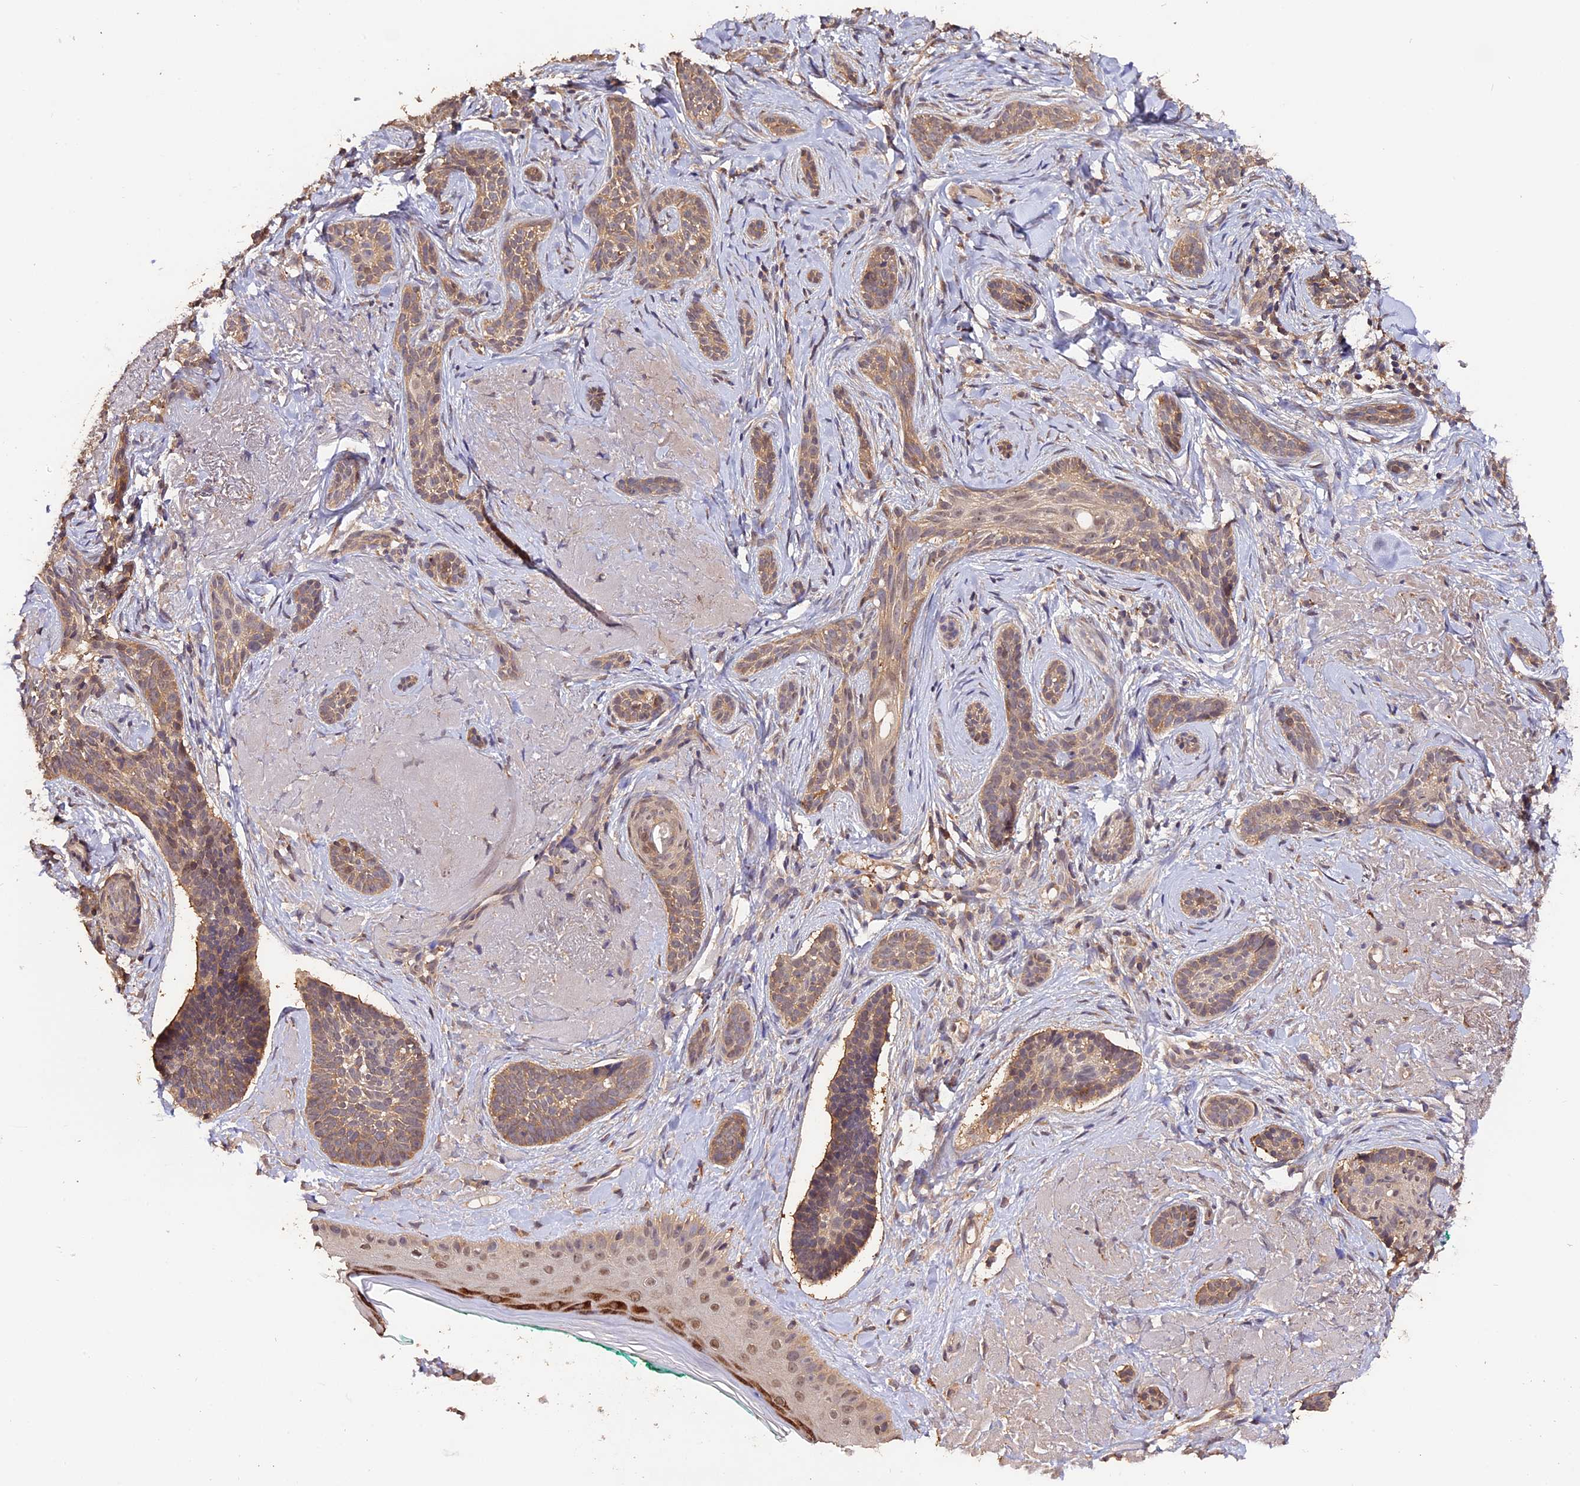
{"staining": {"intensity": "moderate", "quantity": ">75%", "location": "cytoplasmic/membranous"}, "tissue": "skin cancer", "cell_type": "Tumor cells", "image_type": "cancer", "snomed": [{"axis": "morphology", "description": "Basal cell carcinoma"}, {"axis": "topography", "description": "Skin"}], "caption": "Immunohistochemical staining of skin basal cell carcinoma exhibits medium levels of moderate cytoplasmic/membranous positivity in approximately >75% of tumor cells.", "gene": "TRMT1", "patient": {"sex": "male", "age": 71}}